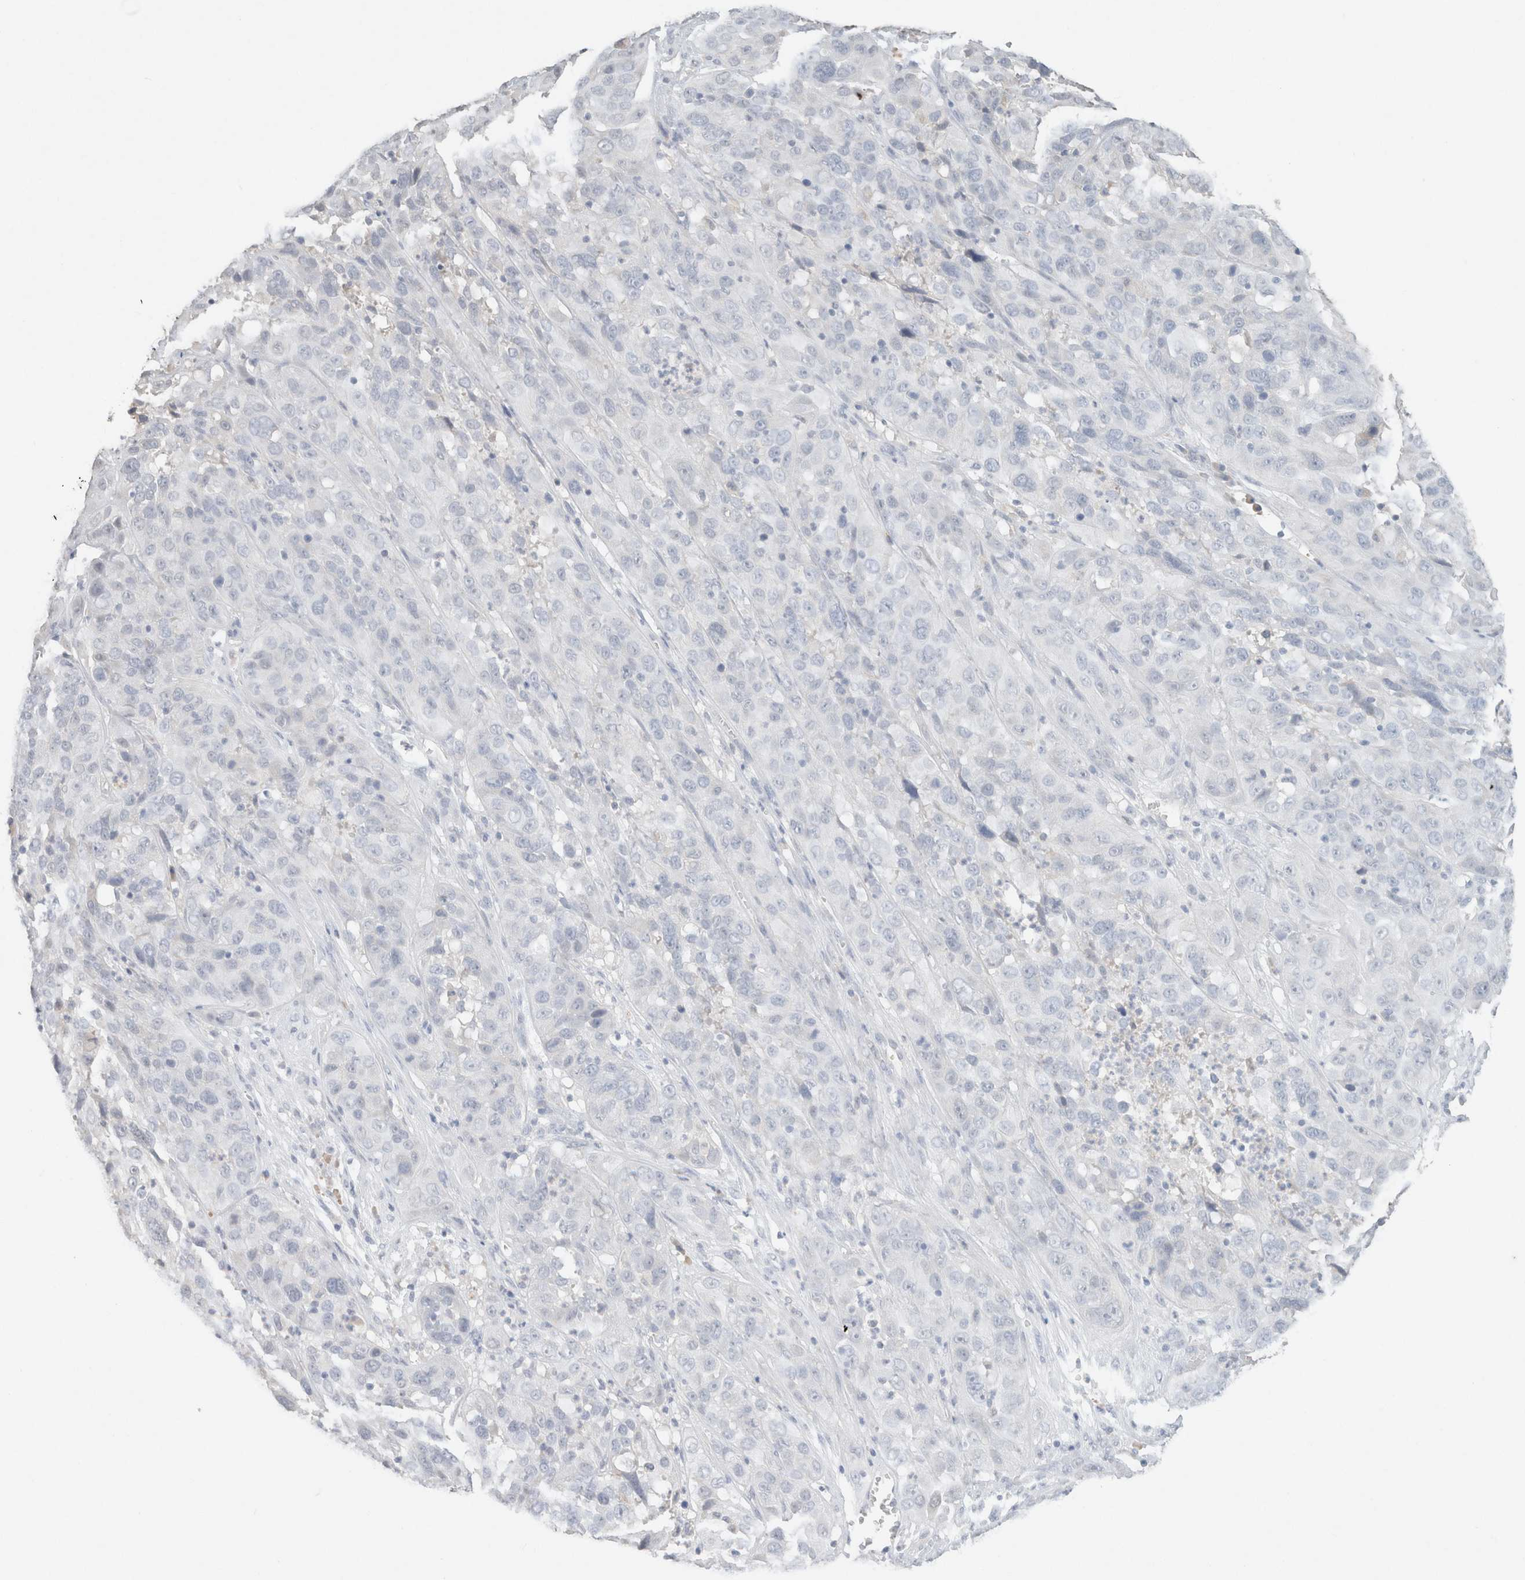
{"staining": {"intensity": "negative", "quantity": "none", "location": "none"}, "tissue": "cervical cancer", "cell_type": "Tumor cells", "image_type": "cancer", "snomed": [{"axis": "morphology", "description": "Squamous cell carcinoma, NOS"}, {"axis": "topography", "description": "Cervix"}], "caption": "High magnification brightfield microscopy of squamous cell carcinoma (cervical) stained with DAB (3,3'-diaminobenzidine) (brown) and counterstained with hematoxylin (blue): tumor cells show no significant expression.", "gene": "CPA1", "patient": {"sex": "female", "age": 32}}